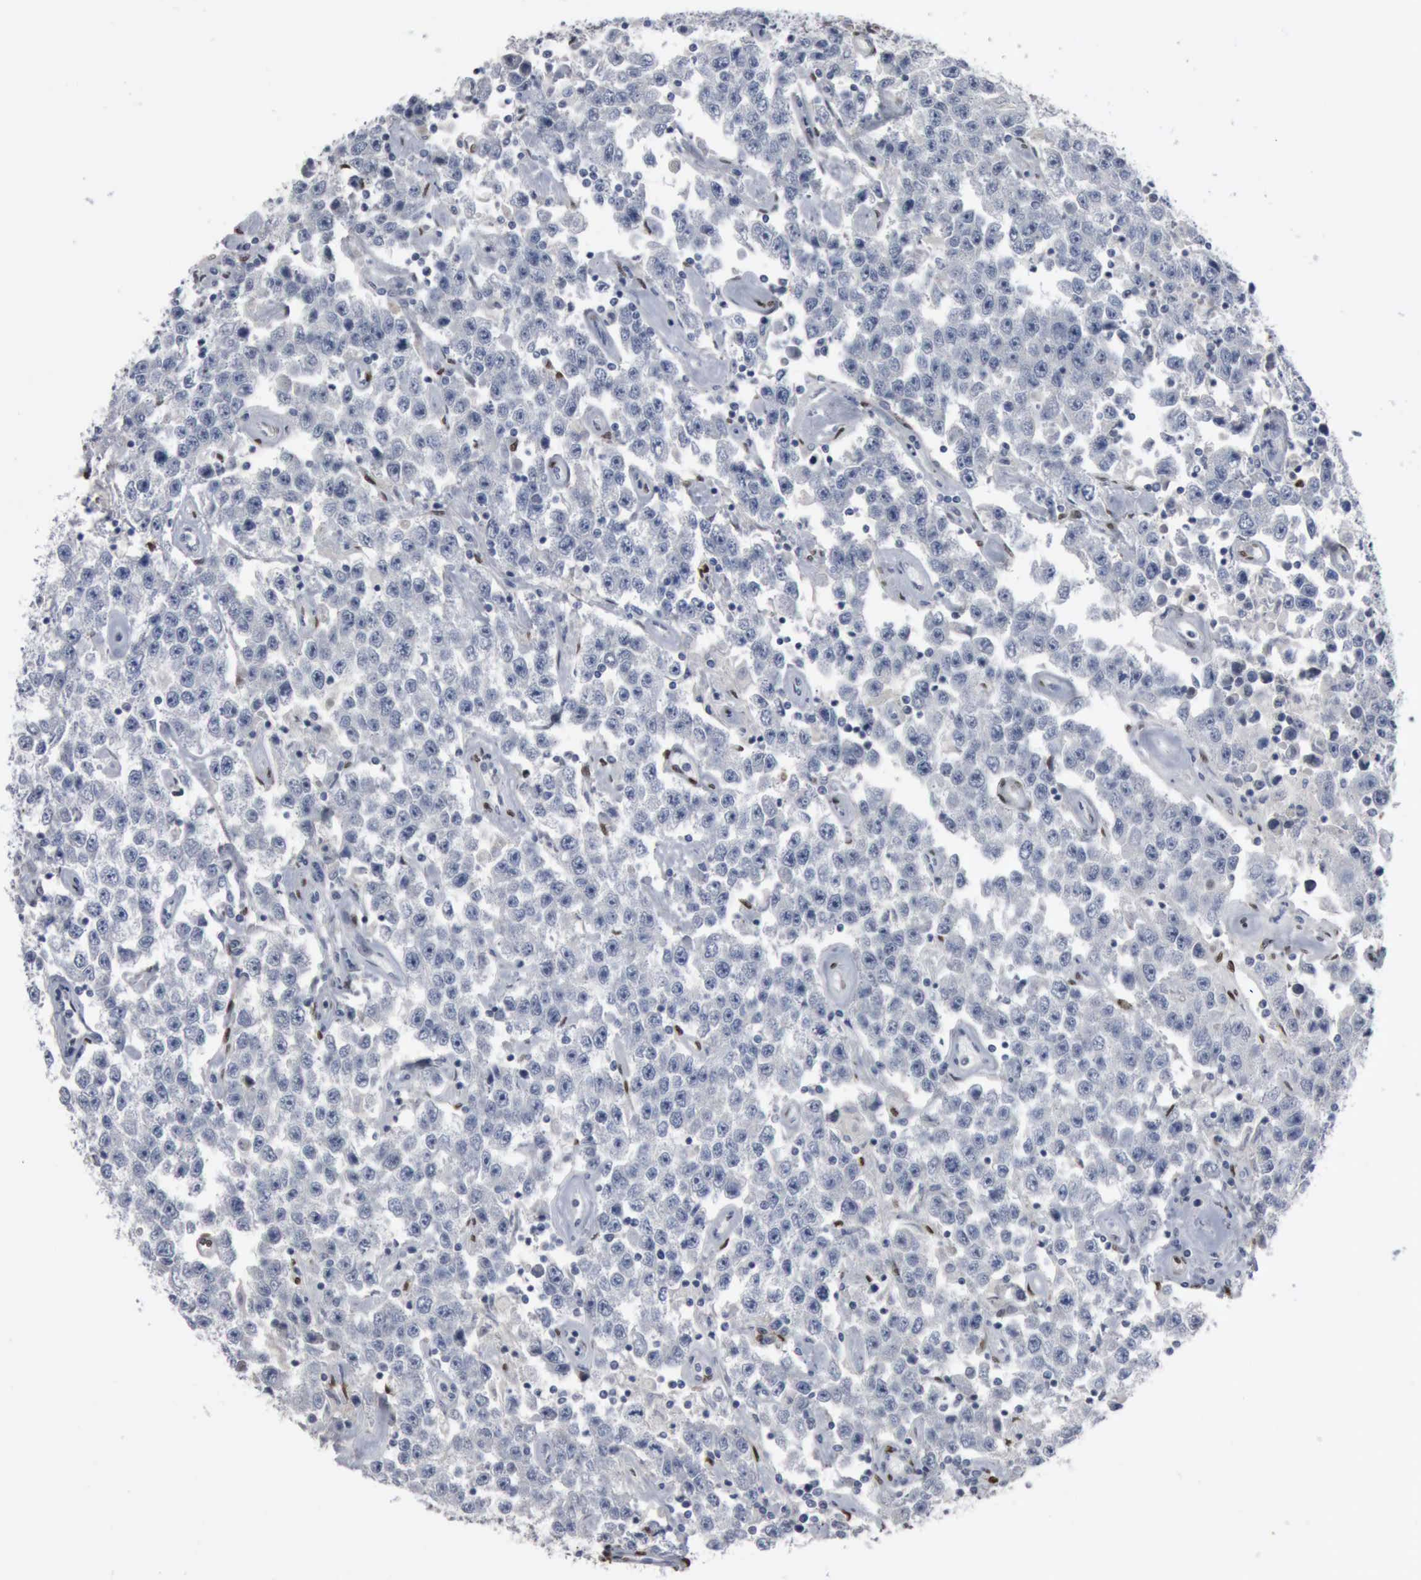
{"staining": {"intensity": "negative", "quantity": "none", "location": "none"}, "tissue": "testis cancer", "cell_type": "Tumor cells", "image_type": "cancer", "snomed": [{"axis": "morphology", "description": "Seminoma, NOS"}, {"axis": "topography", "description": "Testis"}], "caption": "A micrograph of human testis cancer (seminoma) is negative for staining in tumor cells. (DAB (3,3'-diaminobenzidine) IHC, high magnification).", "gene": "FGF2", "patient": {"sex": "male", "age": 52}}